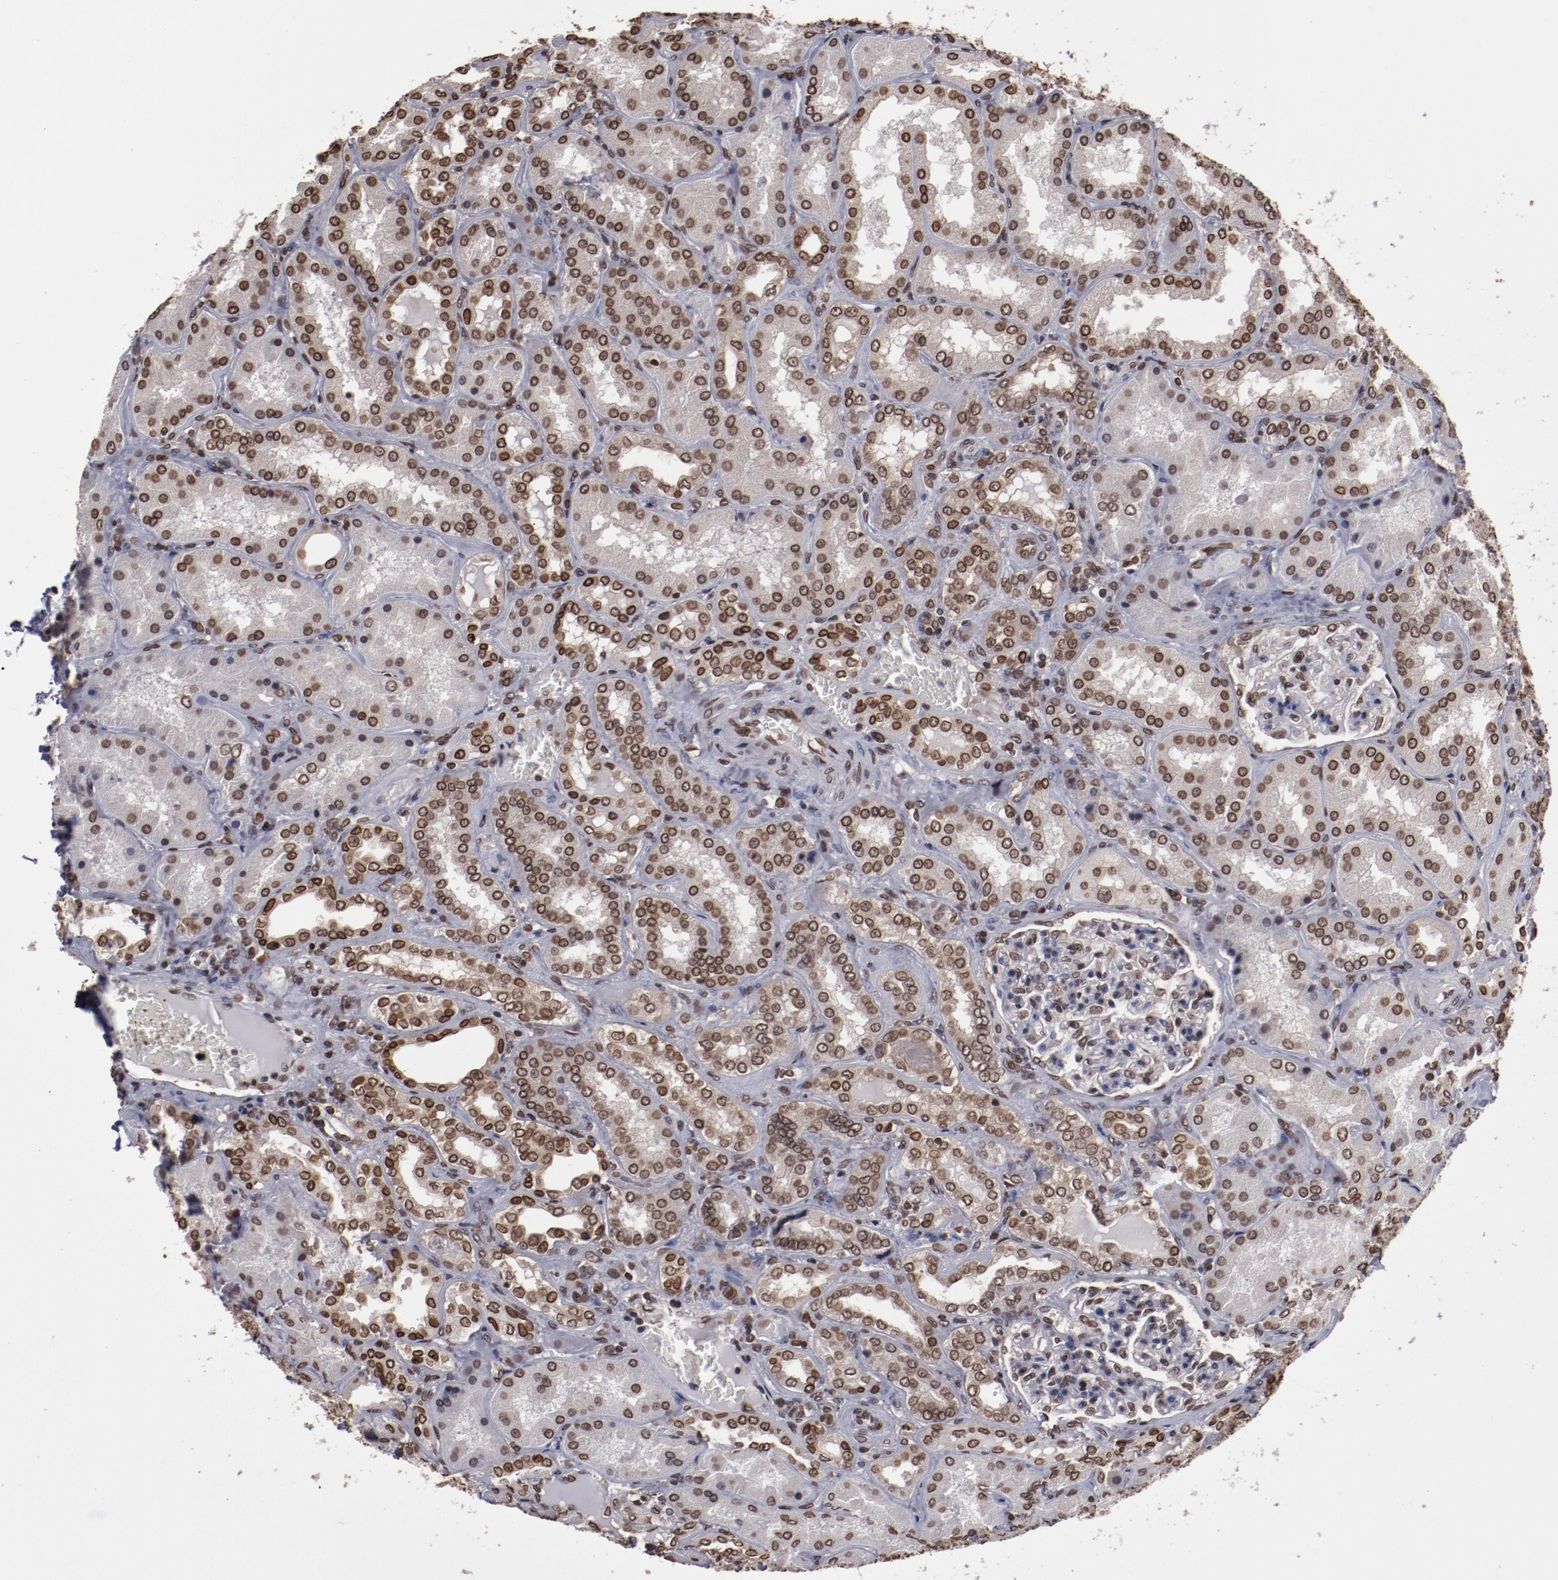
{"staining": {"intensity": "moderate", "quantity": ">75%", "location": "nuclear"}, "tissue": "kidney", "cell_type": "Cells in glomeruli", "image_type": "normal", "snomed": [{"axis": "morphology", "description": "Normal tissue, NOS"}, {"axis": "topography", "description": "Kidney"}], "caption": "This is an image of immunohistochemistry (IHC) staining of benign kidney, which shows moderate positivity in the nuclear of cells in glomeruli.", "gene": "AKT1", "patient": {"sex": "female", "age": 56}}